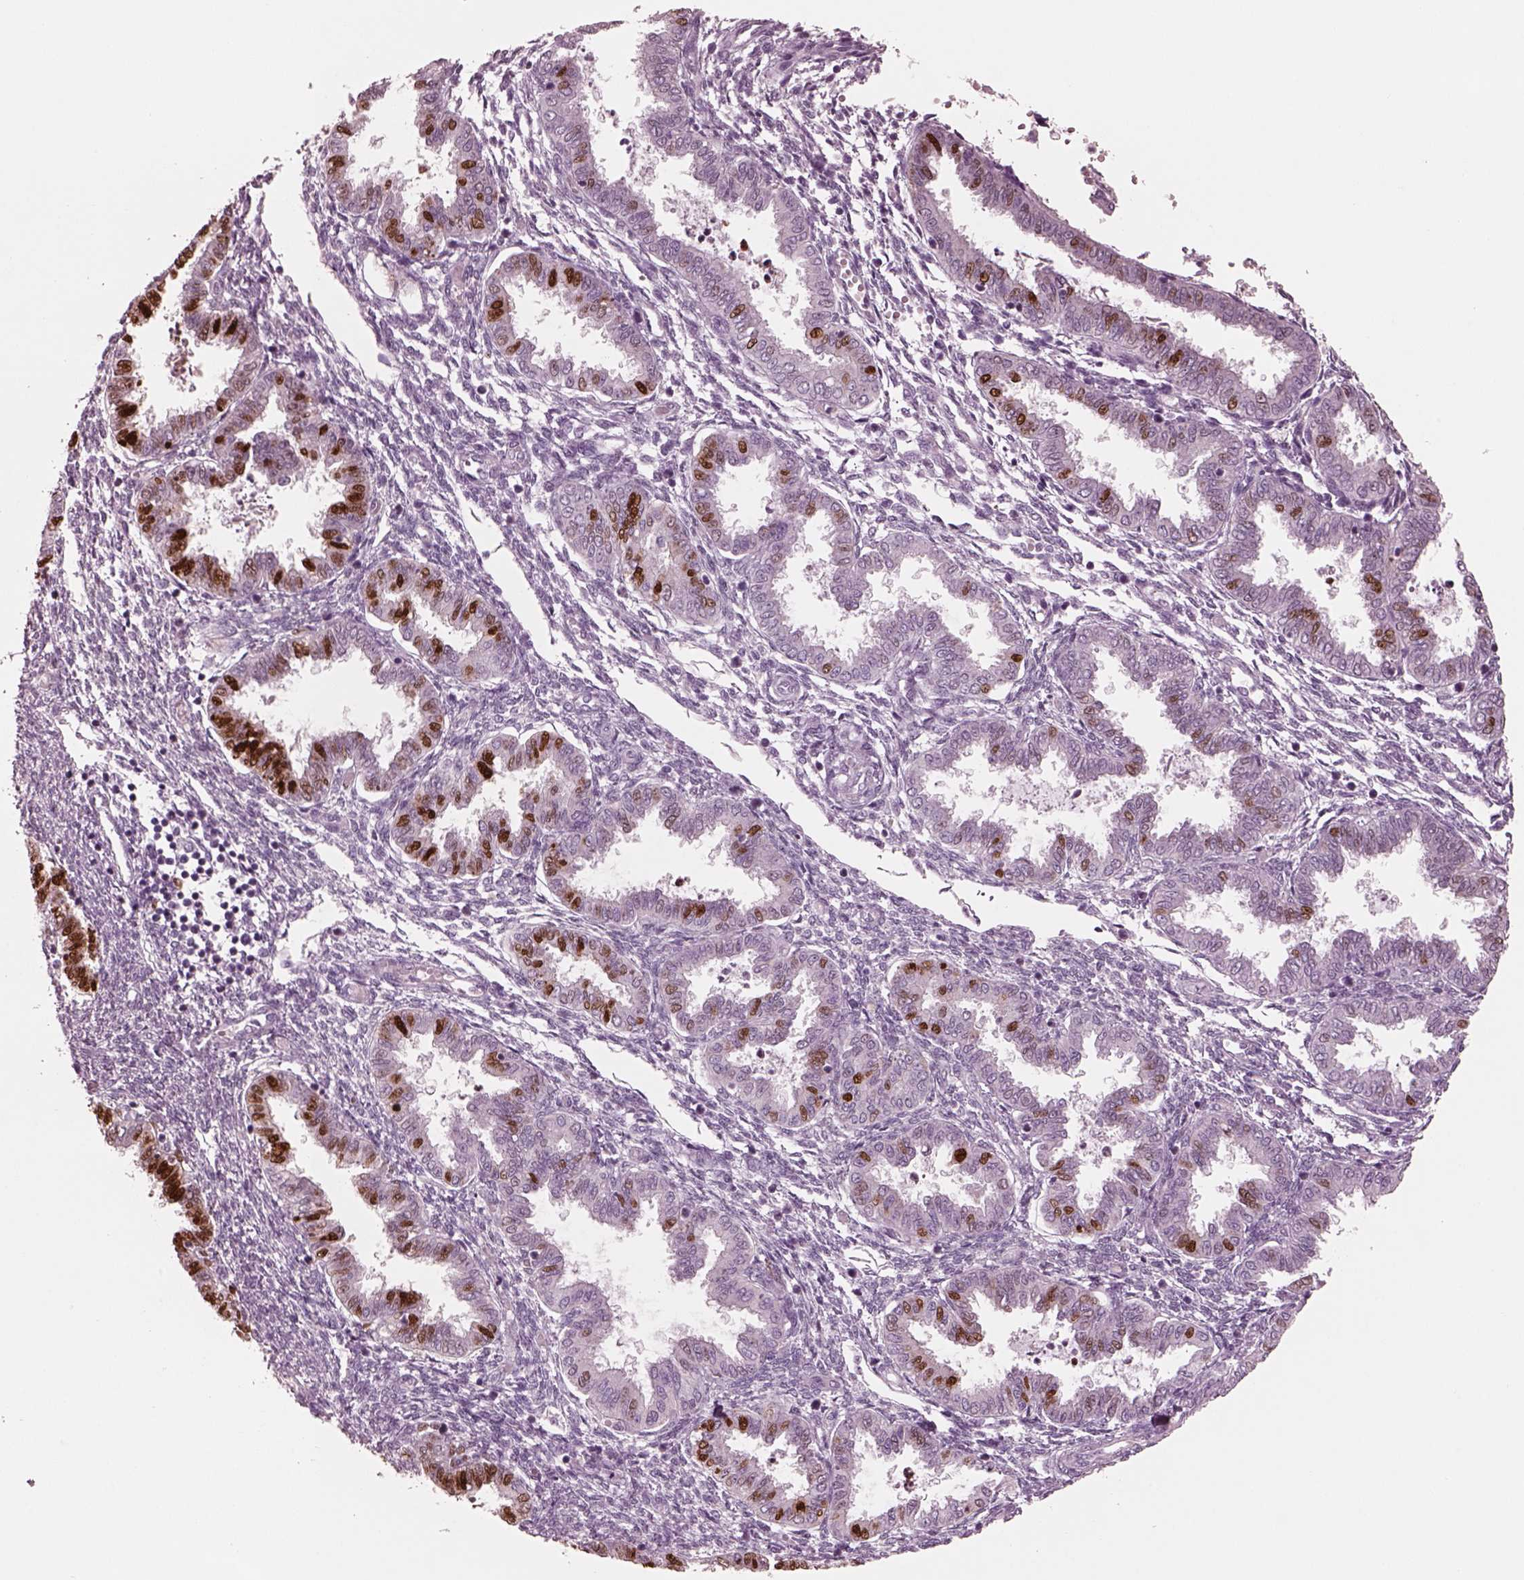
{"staining": {"intensity": "negative", "quantity": "none", "location": "none"}, "tissue": "endometrium", "cell_type": "Cells in endometrial stroma", "image_type": "normal", "snomed": [{"axis": "morphology", "description": "Normal tissue, NOS"}, {"axis": "topography", "description": "Endometrium"}], "caption": "Cells in endometrial stroma are negative for protein expression in normal human endometrium. Brightfield microscopy of immunohistochemistry stained with DAB (brown) and hematoxylin (blue), captured at high magnification.", "gene": "SOX9", "patient": {"sex": "female", "age": 33}}